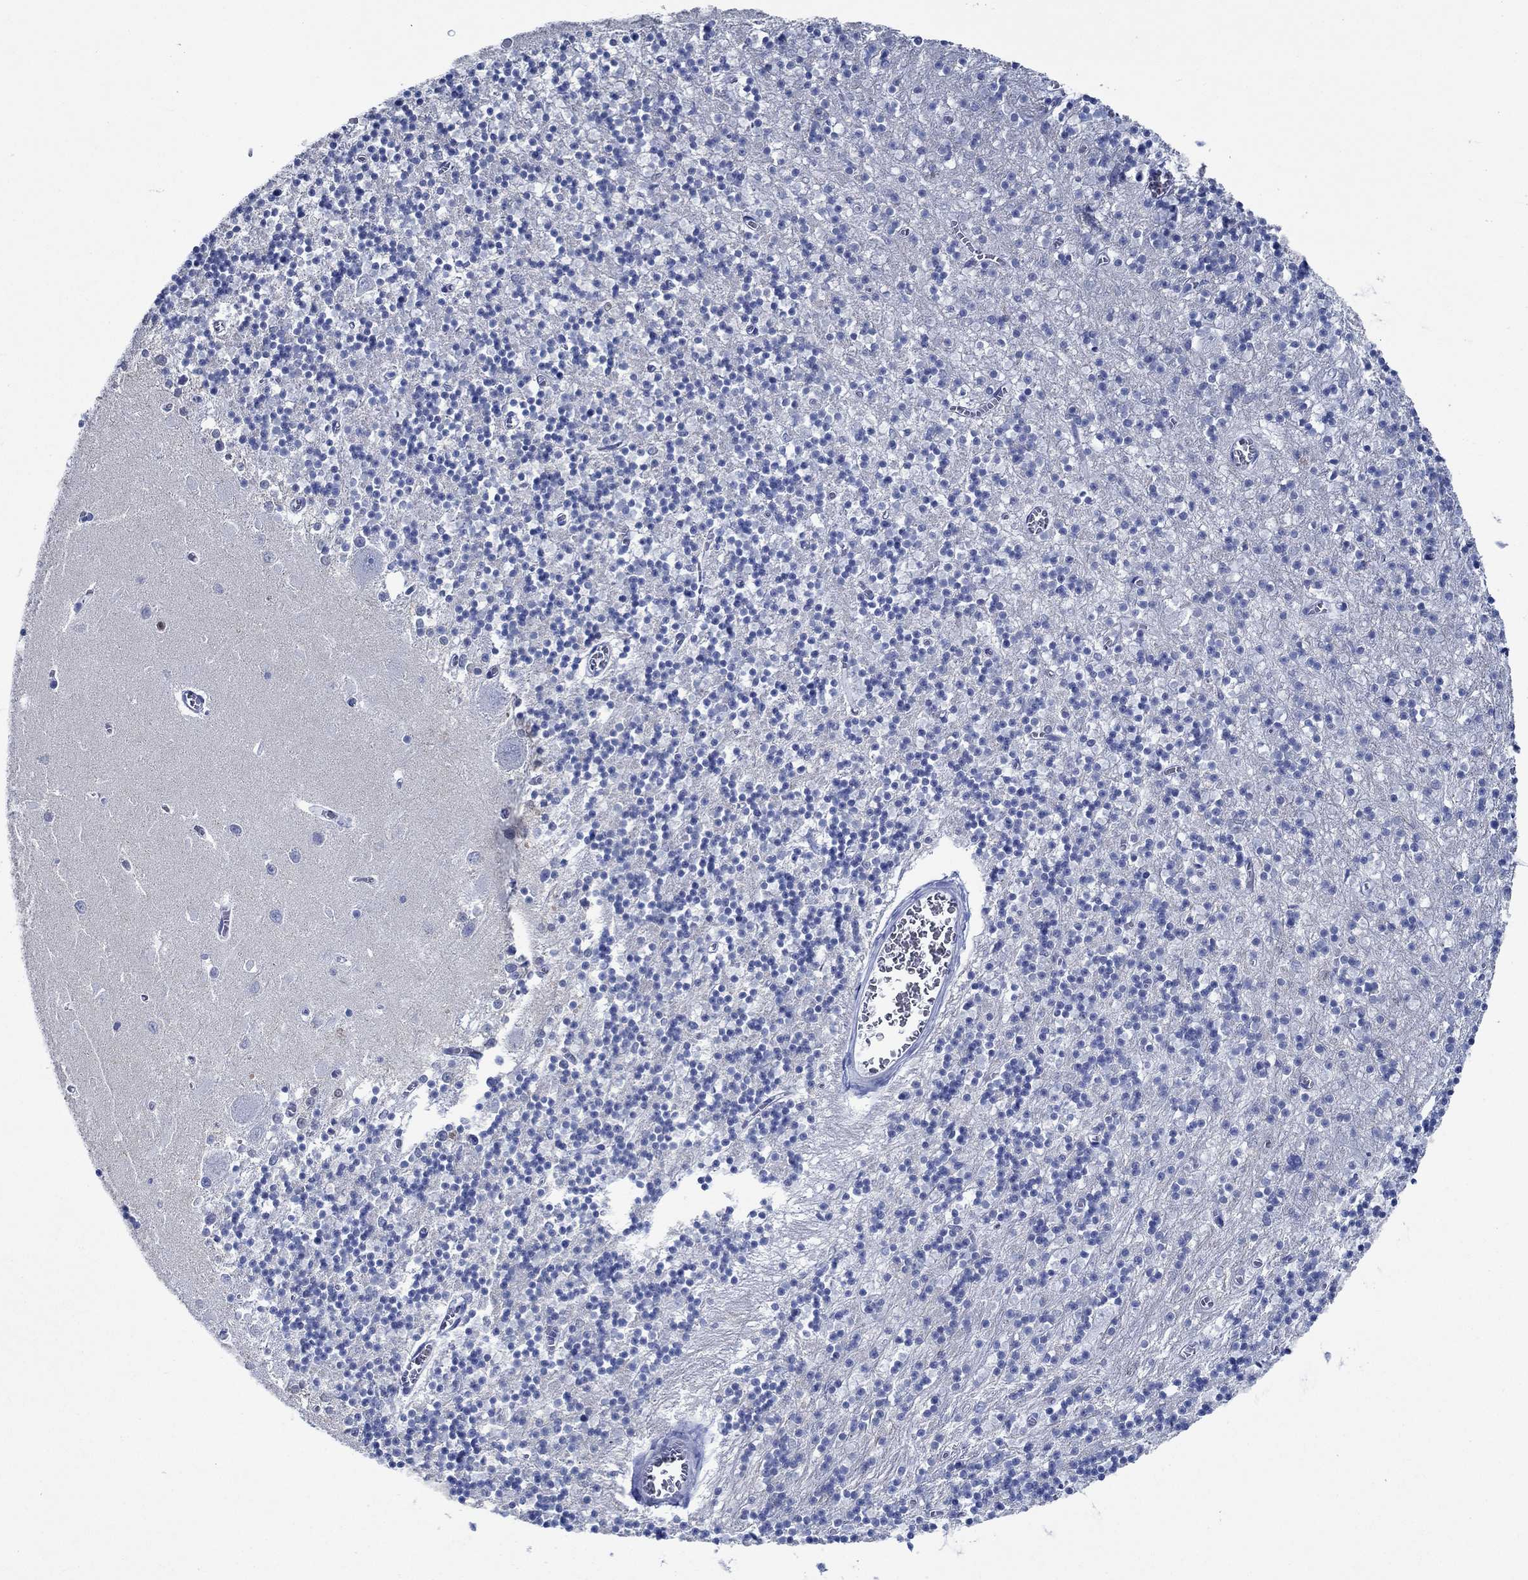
{"staining": {"intensity": "weak", "quantity": "<25%", "location": "cytoplasmic/membranous"}, "tissue": "cerebellum", "cell_type": "Cells in granular layer", "image_type": "normal", "snomed": [{"axis": "morphology", "description": "Normal tissue, NOS"}, {"axis": "topography", "description": "Cerebellum"}], "caption": "Benign cerebellum was stained to show a protein in brown. There is no significant staining in cells in granular layer.", "gene": "ZNF671", "patient": {"sex": "female", "age": 64}}